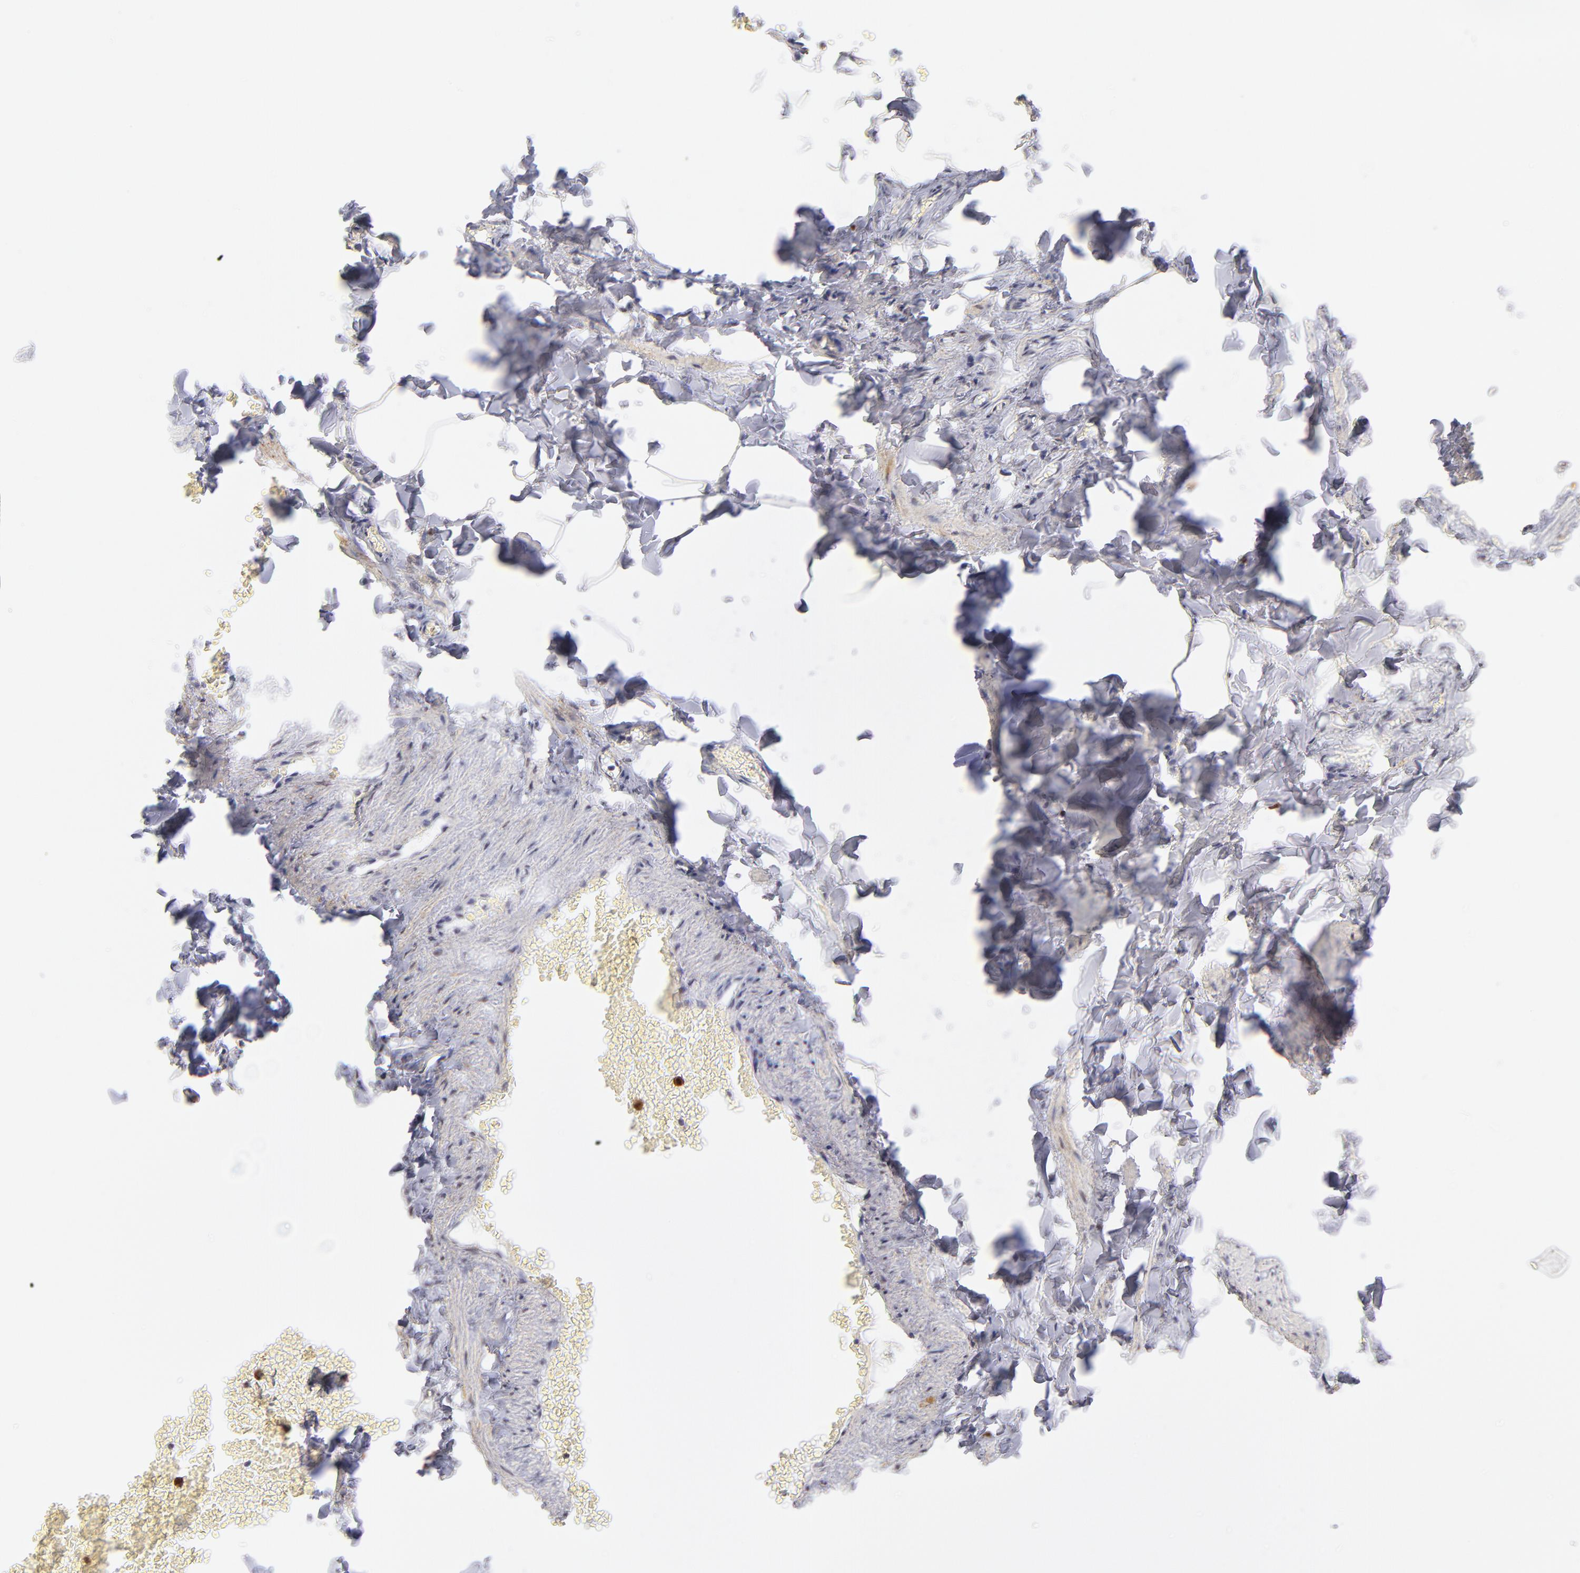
{"staining": {"intensity": "weak", "quantity": ">75%", "location": "cytoplasmic/membranous"}, "tissue": "adipose tissue", "cell_type": "Adipocytes", "image_type": "normal", "snomed": [{"axis": "morphology", "description": "Normal tissue, NOS"}, {"axis": "topography", "description": "Vascular tissue"}], "caption": "Approximately >75% of adipocytes in normal adipose tissue show weak cytoplasmic/membranous protein expression as visualized by brown immunohistochemical staining.", "gene": "ZFX", "patient": {"sex": "male", "age": 41}}